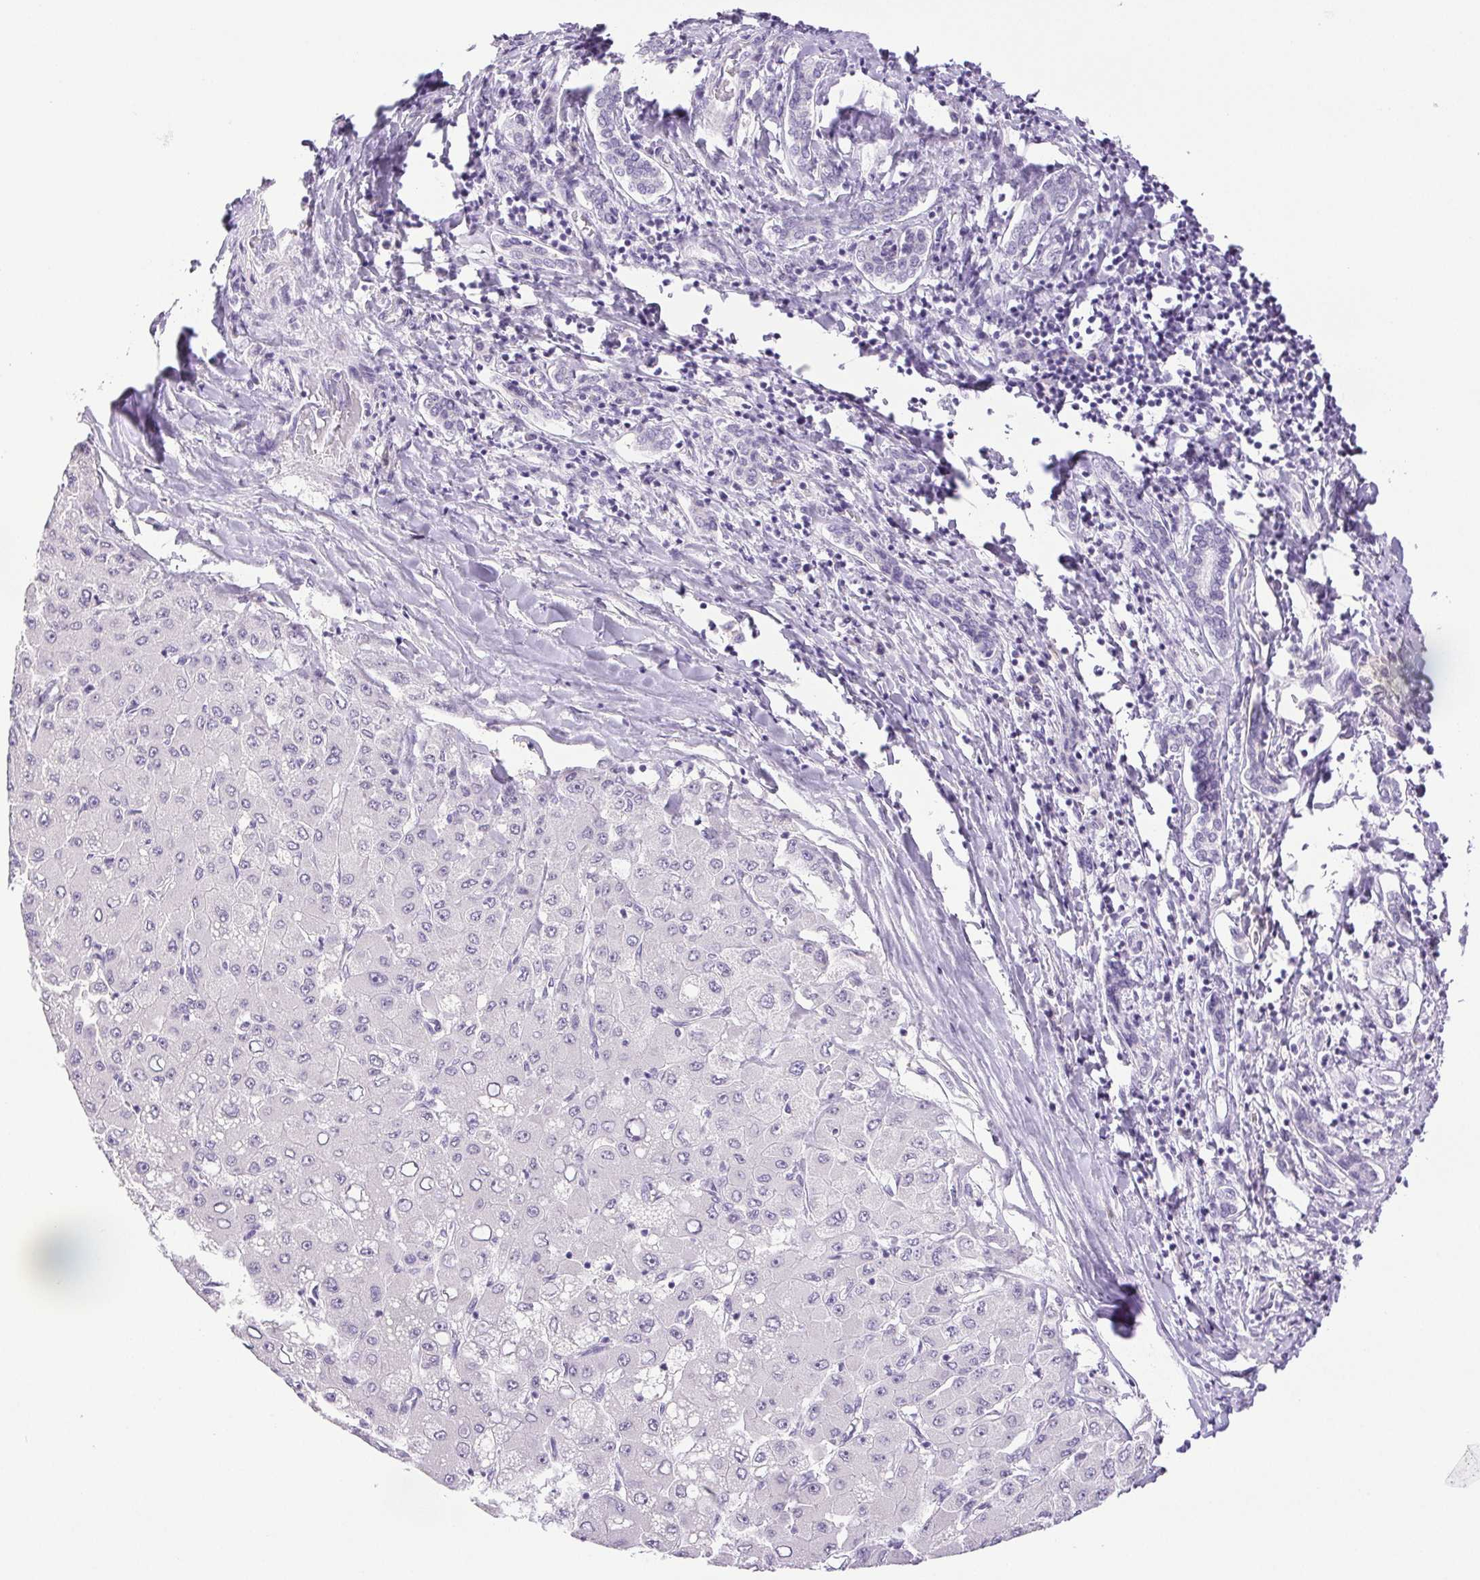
{"staining": {"intensity": "negative", "quantity": "none", "location": "none"}, "tissue": "liver cancer", "cell_type": "Tumor cells", "image_type": "cancer", "snomed": [{"axis": "morphology", "description": "Carcinoma, Hepatocellular, NOS"}, {"axis": "topography", "description": "Liver"}], "caption": "Liver hepatocellular carcinoma stained for a protein using immunohistochemistry (IHC) shows no staining tumor cells.", "gene": "PAPPA2", "patient": {"sex": "male", "age": 40}}